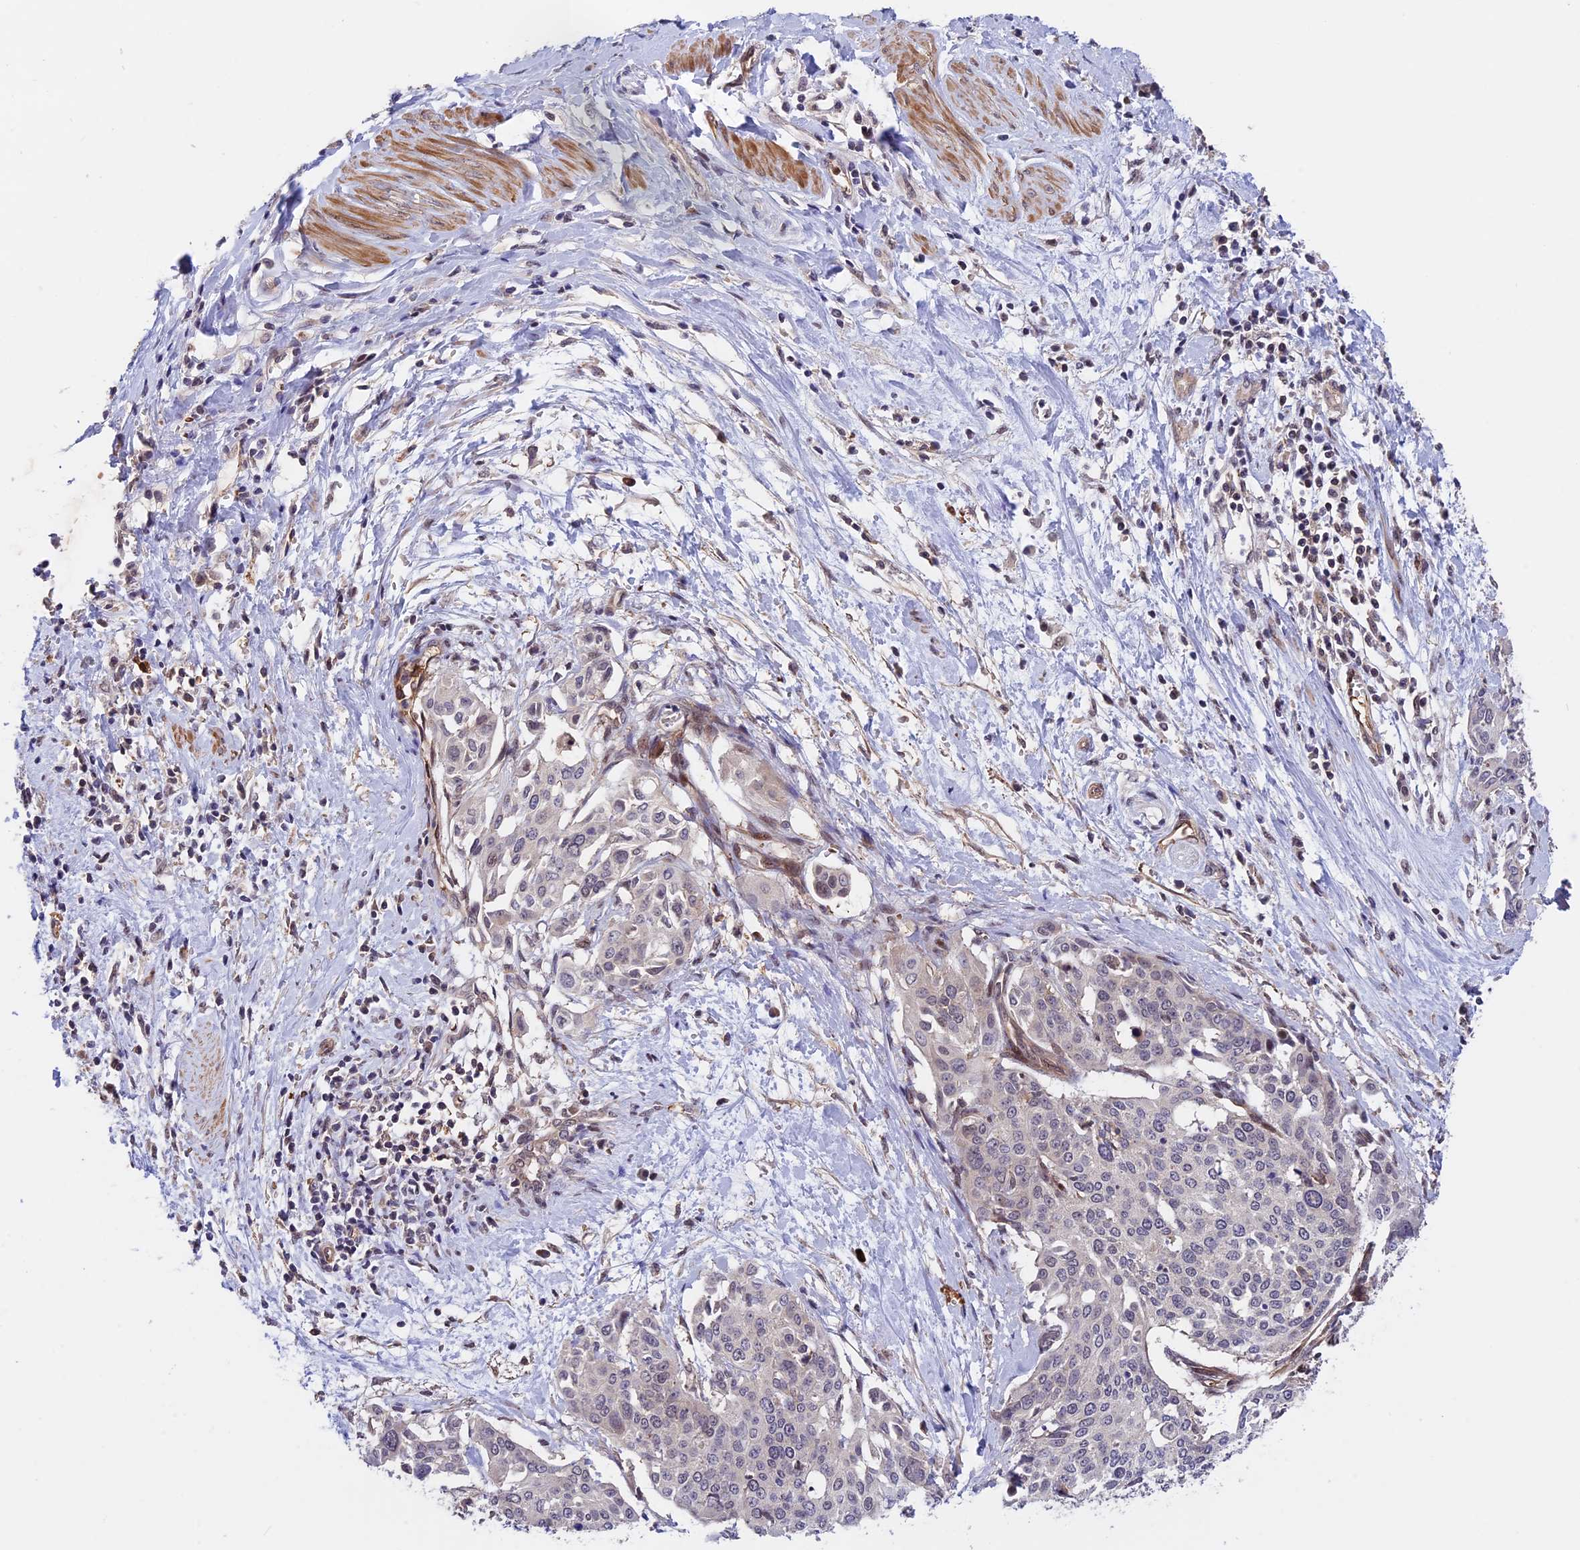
{"staining": {"intensity": "negative", "quantity": "none", "location": "none"}, "tissue": "cervical cancer", "cell_type": "Tumor cells", "image_type": "cancer", "snomed": [{"axis": "morphology", "description": "Squamous cell carcinoma, NOS"}, {"axis": "topography", "description": "Cervix"}], "caption": "Cervical cancer (squamous cell carcinoma) stained for a protein using immunohistochemistry shows no expression tumor cells.", "gene": "ZC3H10", "patient": {"sex": "female", "age": 44}}